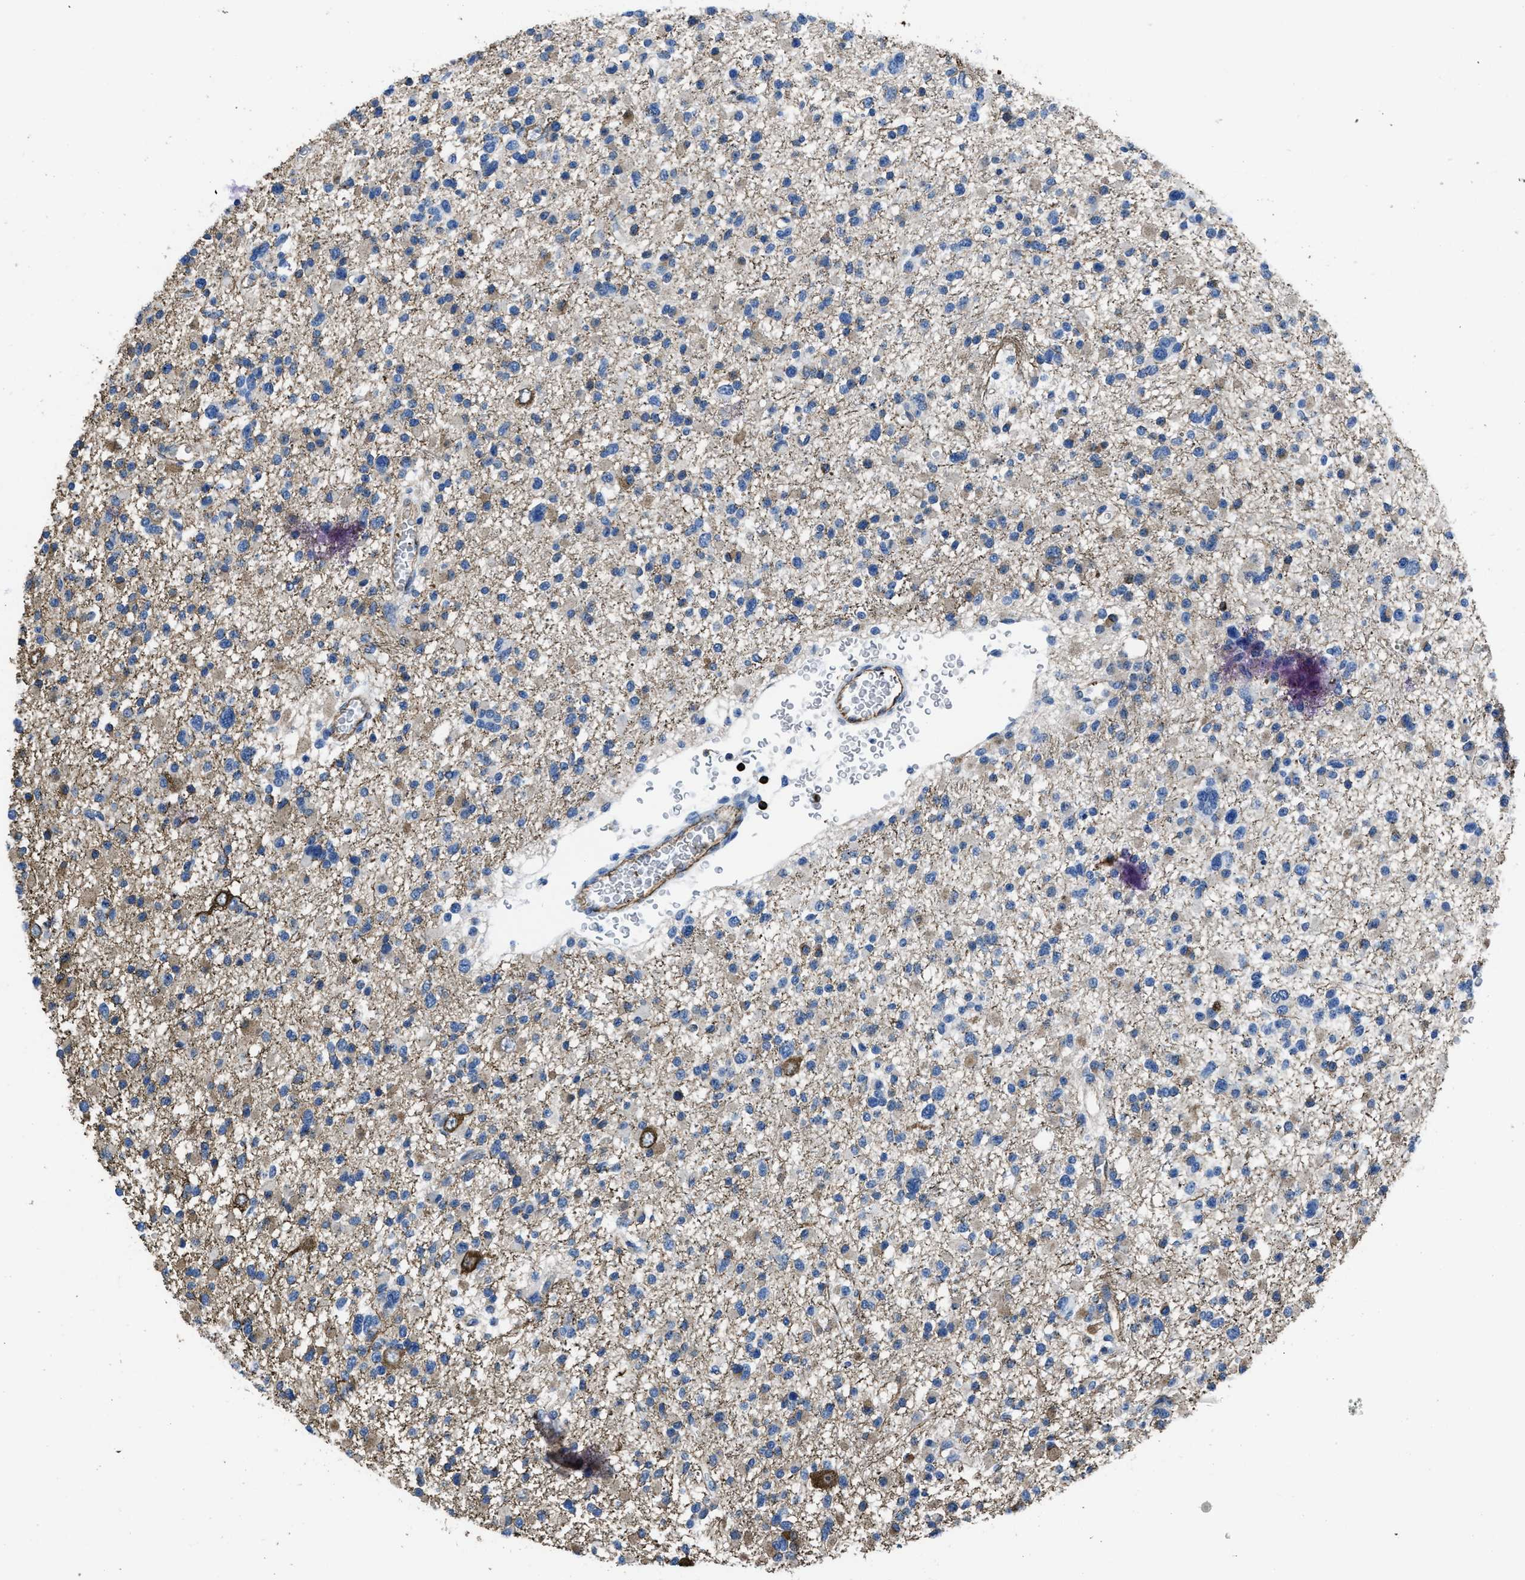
{"staining": {"intensity": "negative", "quantity": "none", "location": "none"}, "tissue": "glioma", "cell_type": "Tumor cells", "image_type": "cancer", "snomed": [{"axis": "morphology", "description": "Glioma, malignant, Low grade"}, {"axis": "topography", "description": "Brain"}], "caption": "Protein analysis of malignant glioma (low-grade) shows no significant positivity in tumor cells. Nuclei are stained in blue.", "gene": "ITGA3", "patient": {"sex": "female", "age": 22}}